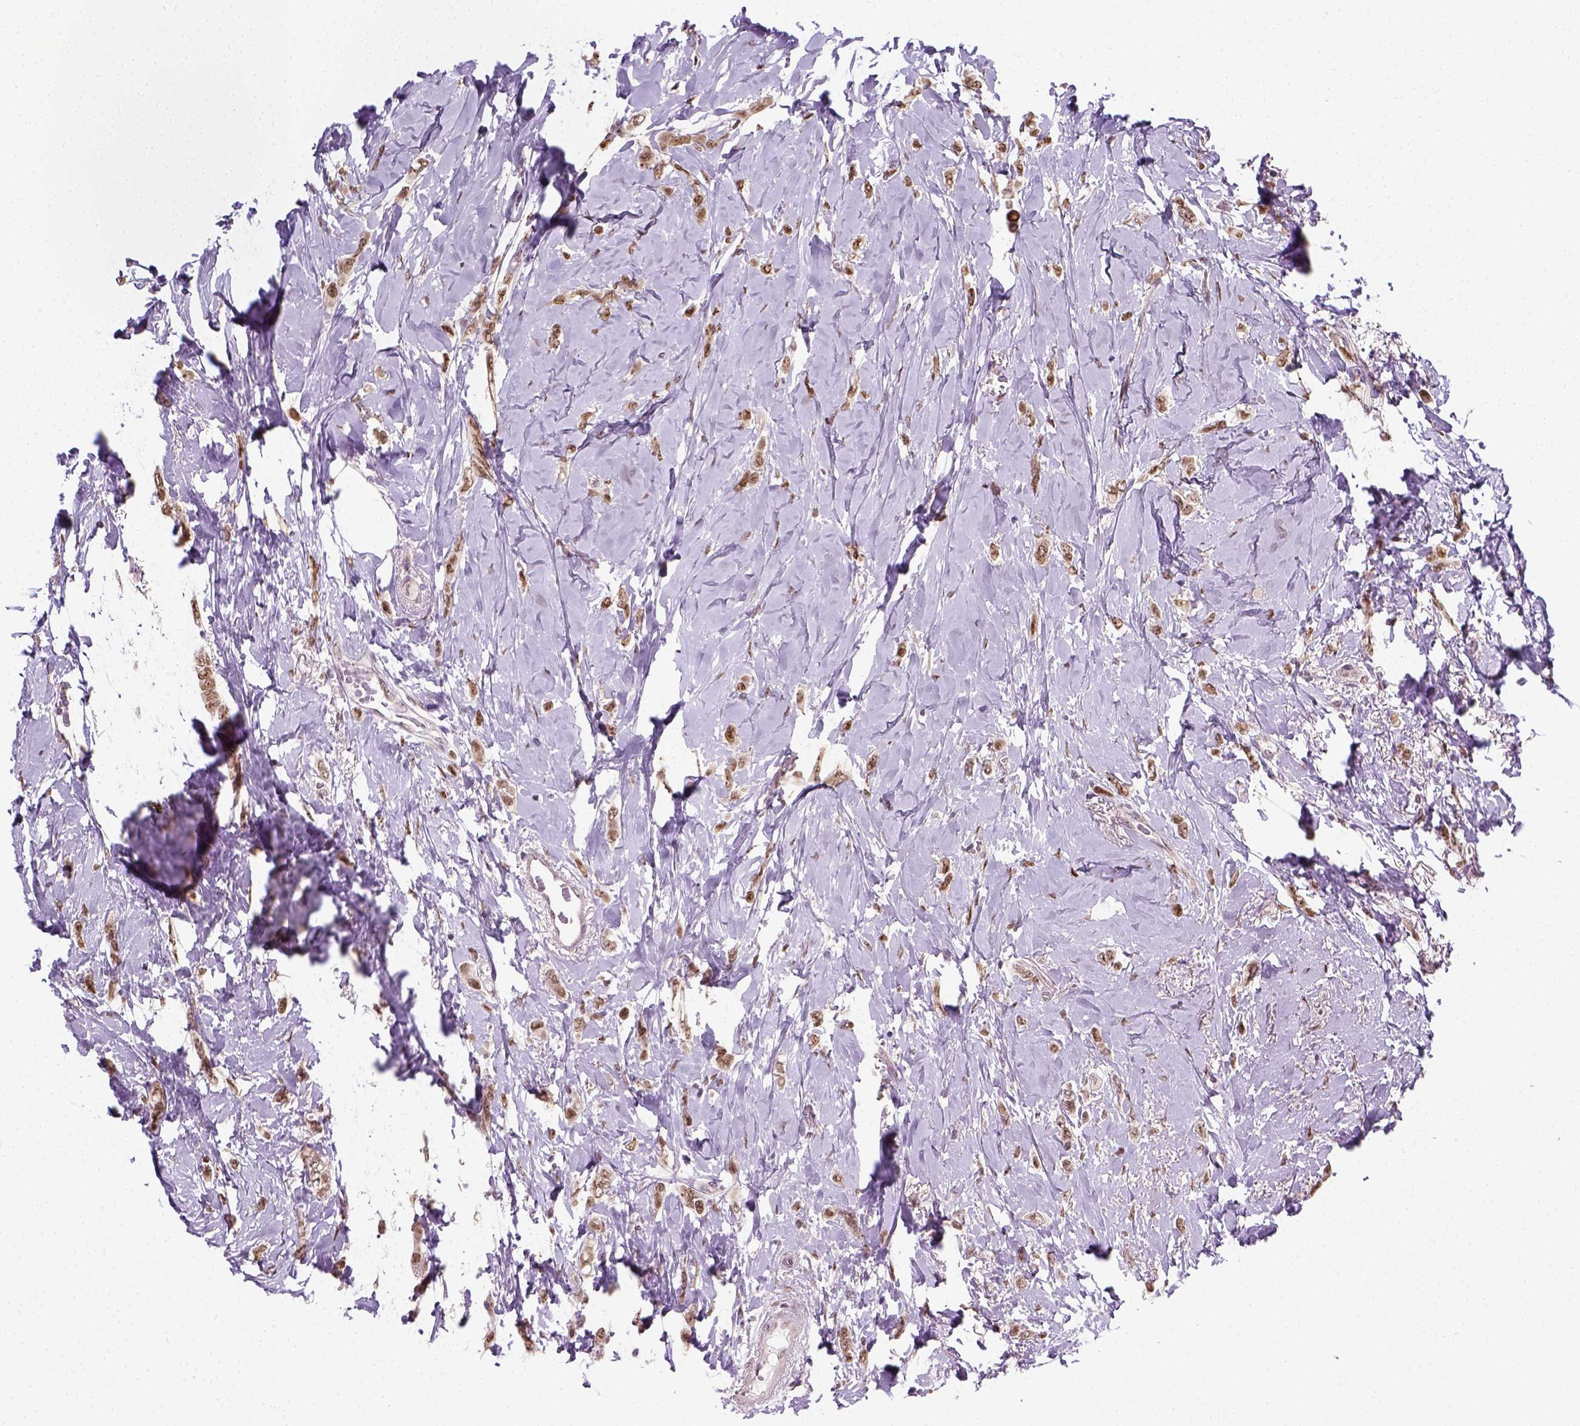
{"staining": {"intensity": "moderate", "quantity": ">75%", "location": "nuclear"}, "tissue": "breast cancer", "cell_type": "Tumor cells", "image_type": "cancer", "snomed": [{"axis": "morphology", "description": "Lobular carcinoma"}, {"axis": "topography", "description": "Breast"}], "caption": "Human lobular carcinoma (breast) stained with a protein marker demonstrates moderate staining in tumor cells.", "gene": "C1orf112", "patient": {"sex": "female", "age": 66}}